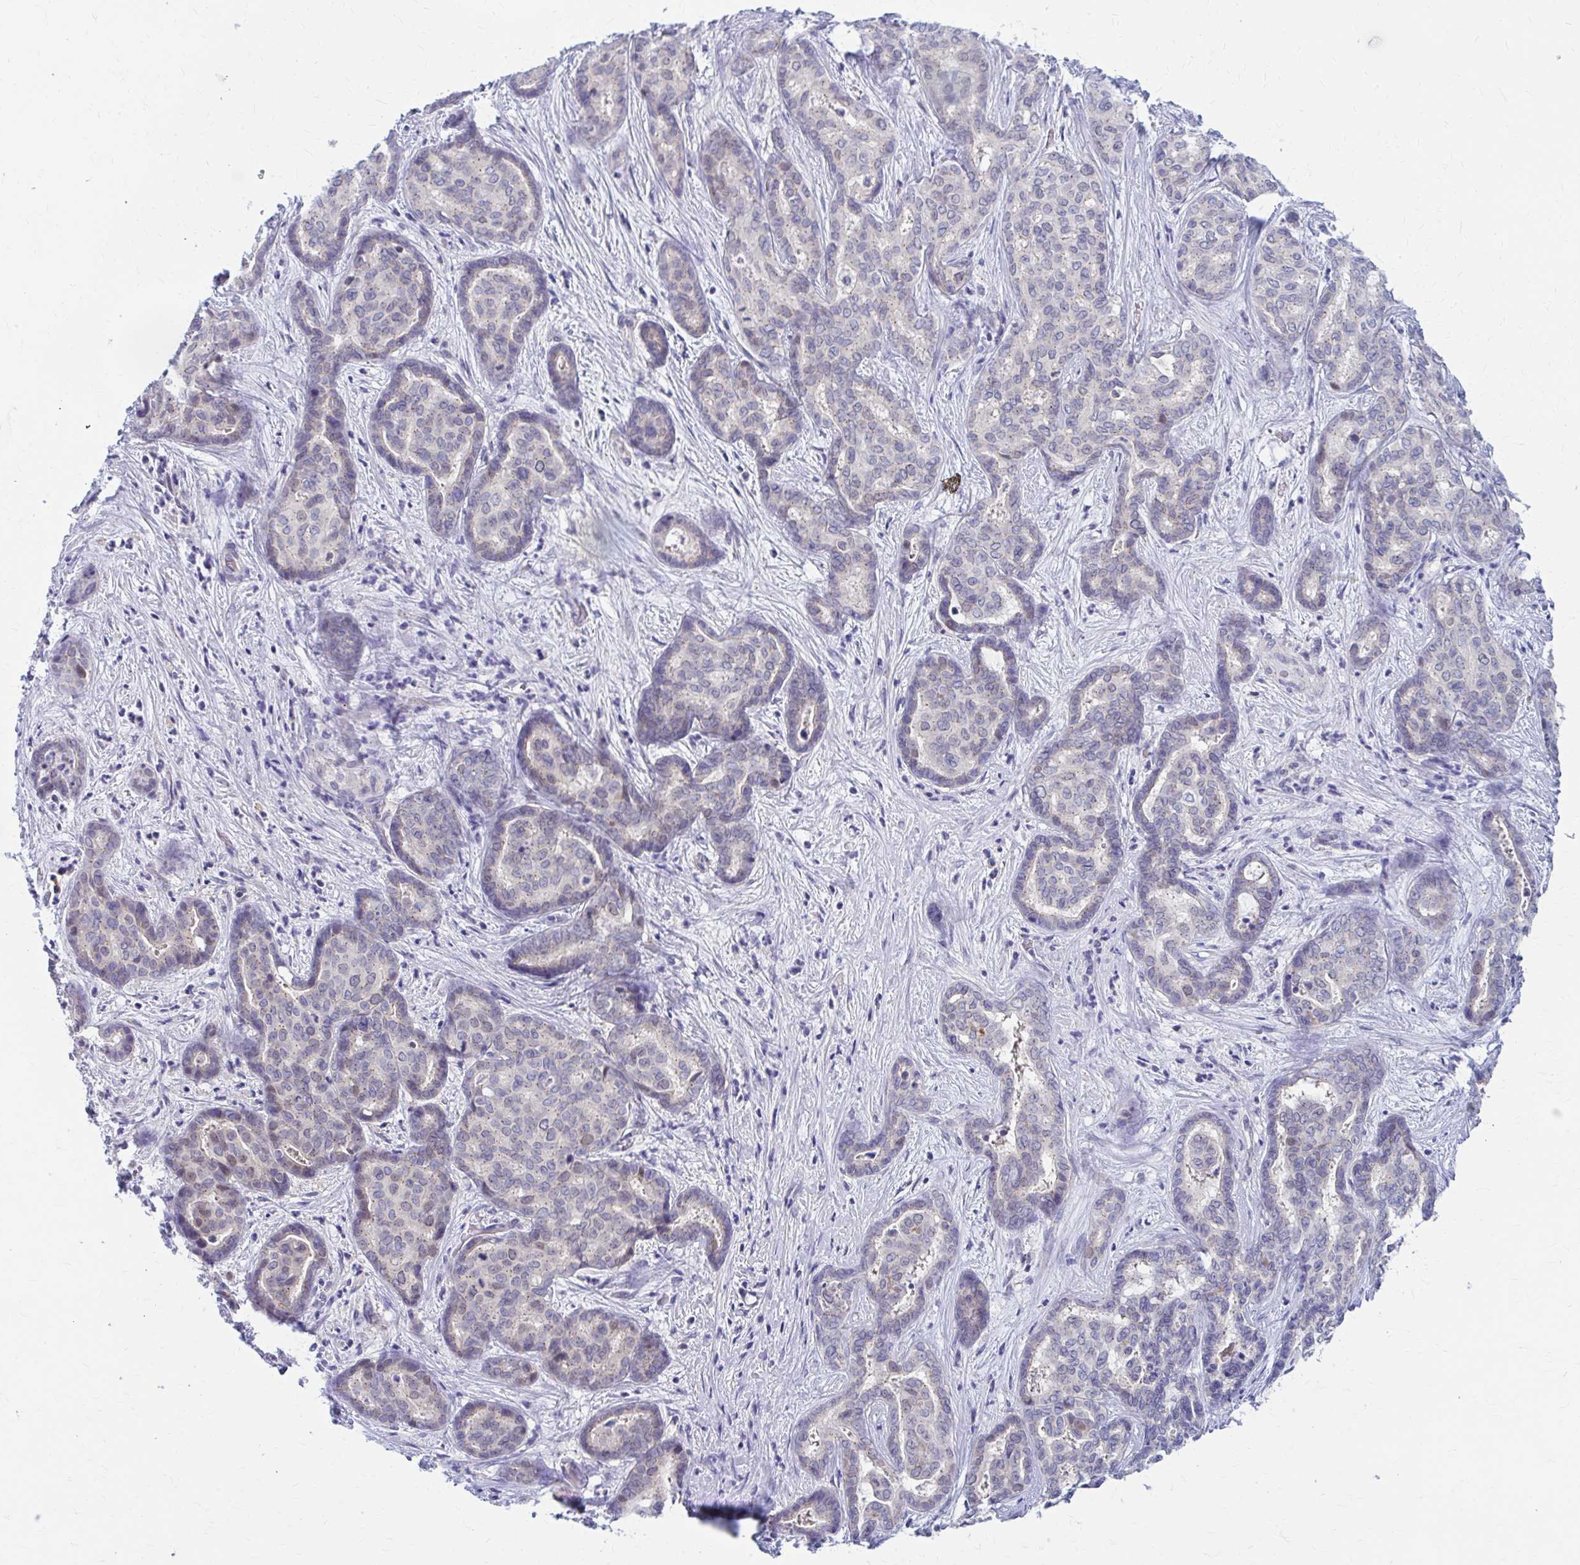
{"staining": {"intensity": "weak", "quantity": "<25%", "location": "cytoplasmic/membranous,nuclear"}, "tissue": "liver cancer", "cell_type": "Tumor cells", "image_type": "cancer", "snomed": [{"axis": "morphology", "description": "Cholangiocarcinoma"}, {"axis": "topography", "description": "Liver"}], "caption": "Immunohistochemistry photomicrograph of cholangiocarcinoma (liver) stained for a protein (brown), which displays no staining in tumor cells.", "gene": "RADIL", "patient": {"sex": "female", "age": 64}}